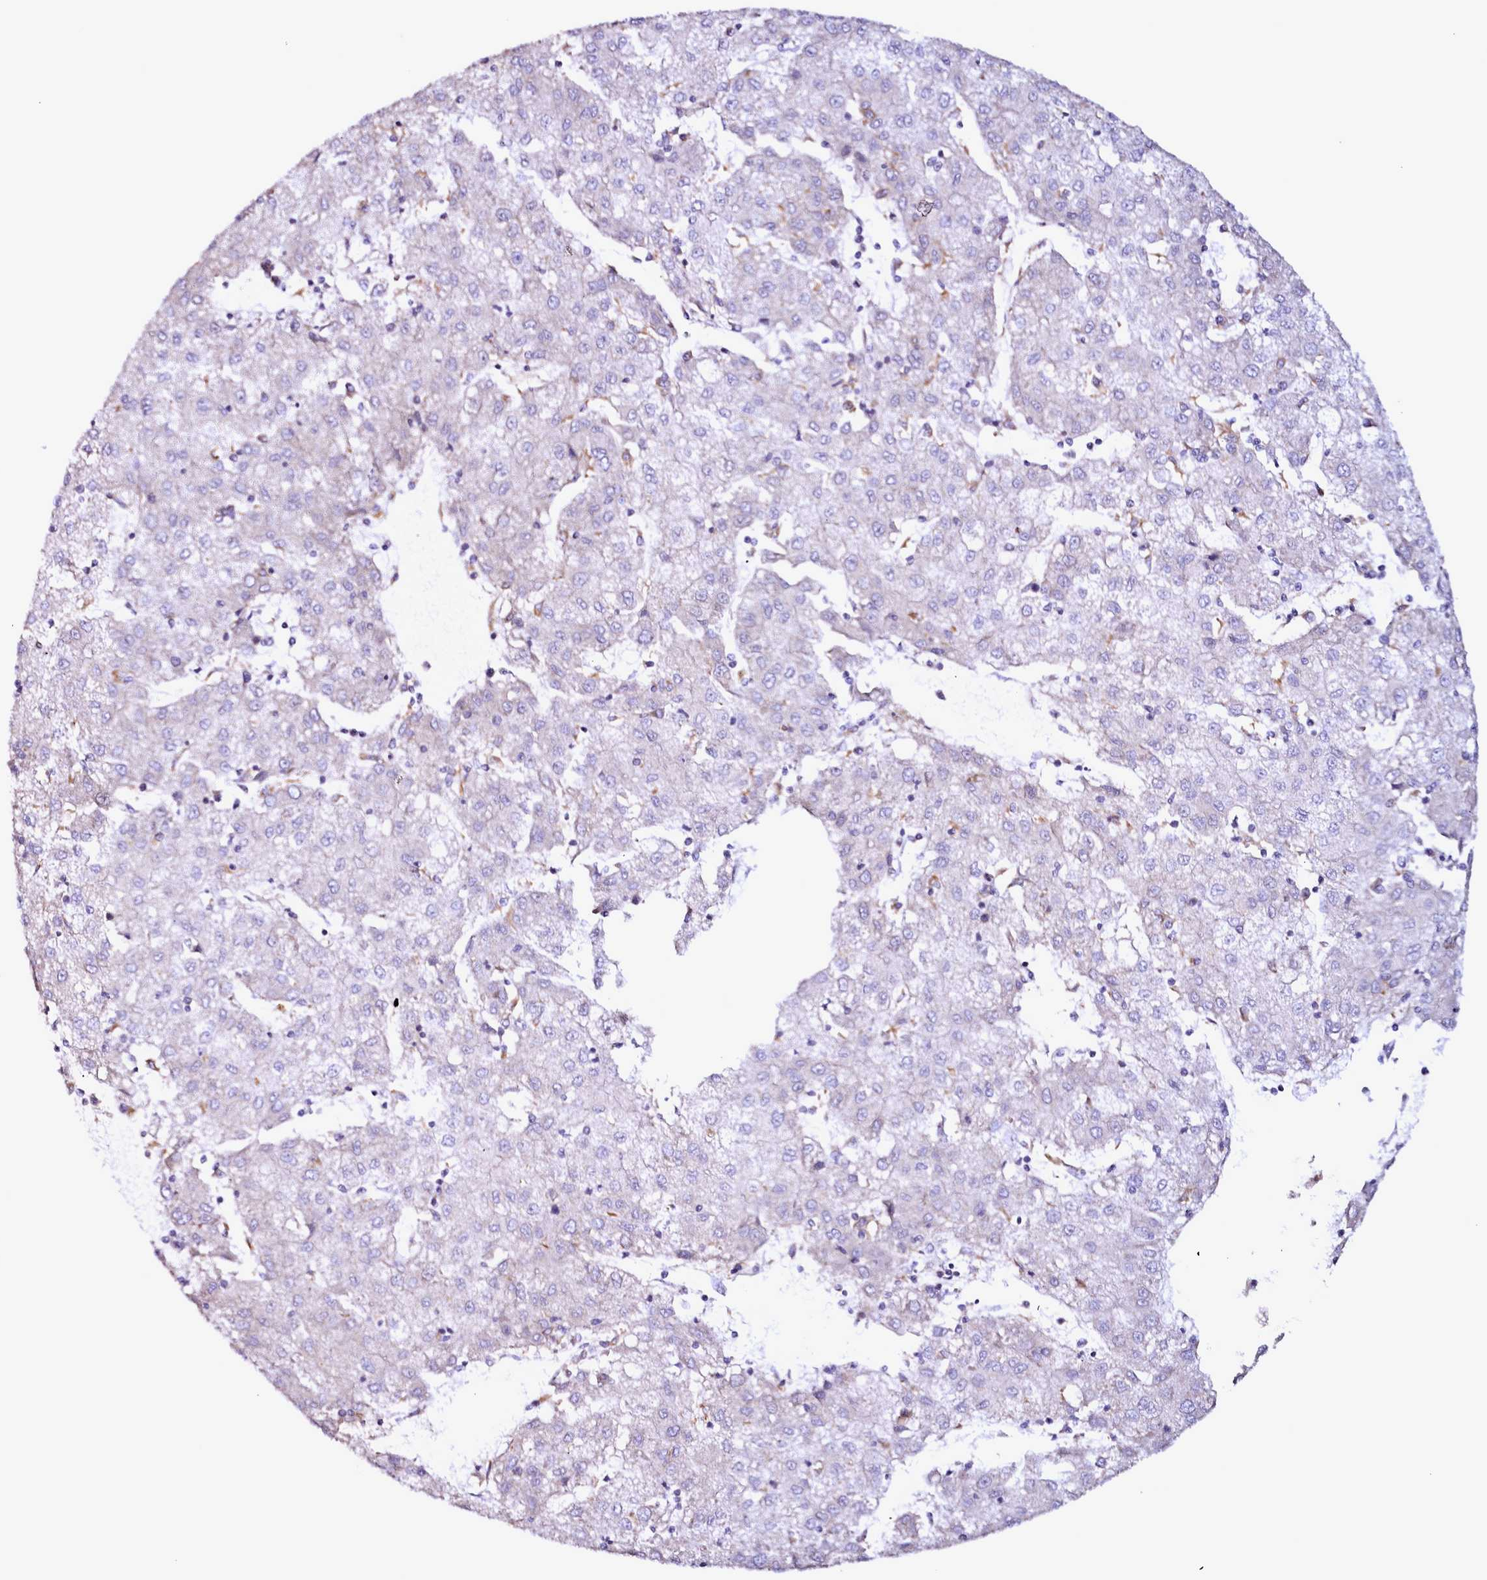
{"staining": {"intensity": "negative", "quantity": "none", "location": "none"}, "tissue": "liver cancer", "cell_type": "Tumor cells", "image_type": "cancer", "snomed": [{"axis": "morphology", "description": "Carcinoma, Hepatocellular, NOS"}, {"axis": "topography", "description": "Liver"}], "caption": "Tumor cells are negative for brown protein staining in liver cancer.", "gene": "NCKAP1L", "patient": {"sex": "male", "age": 72}}